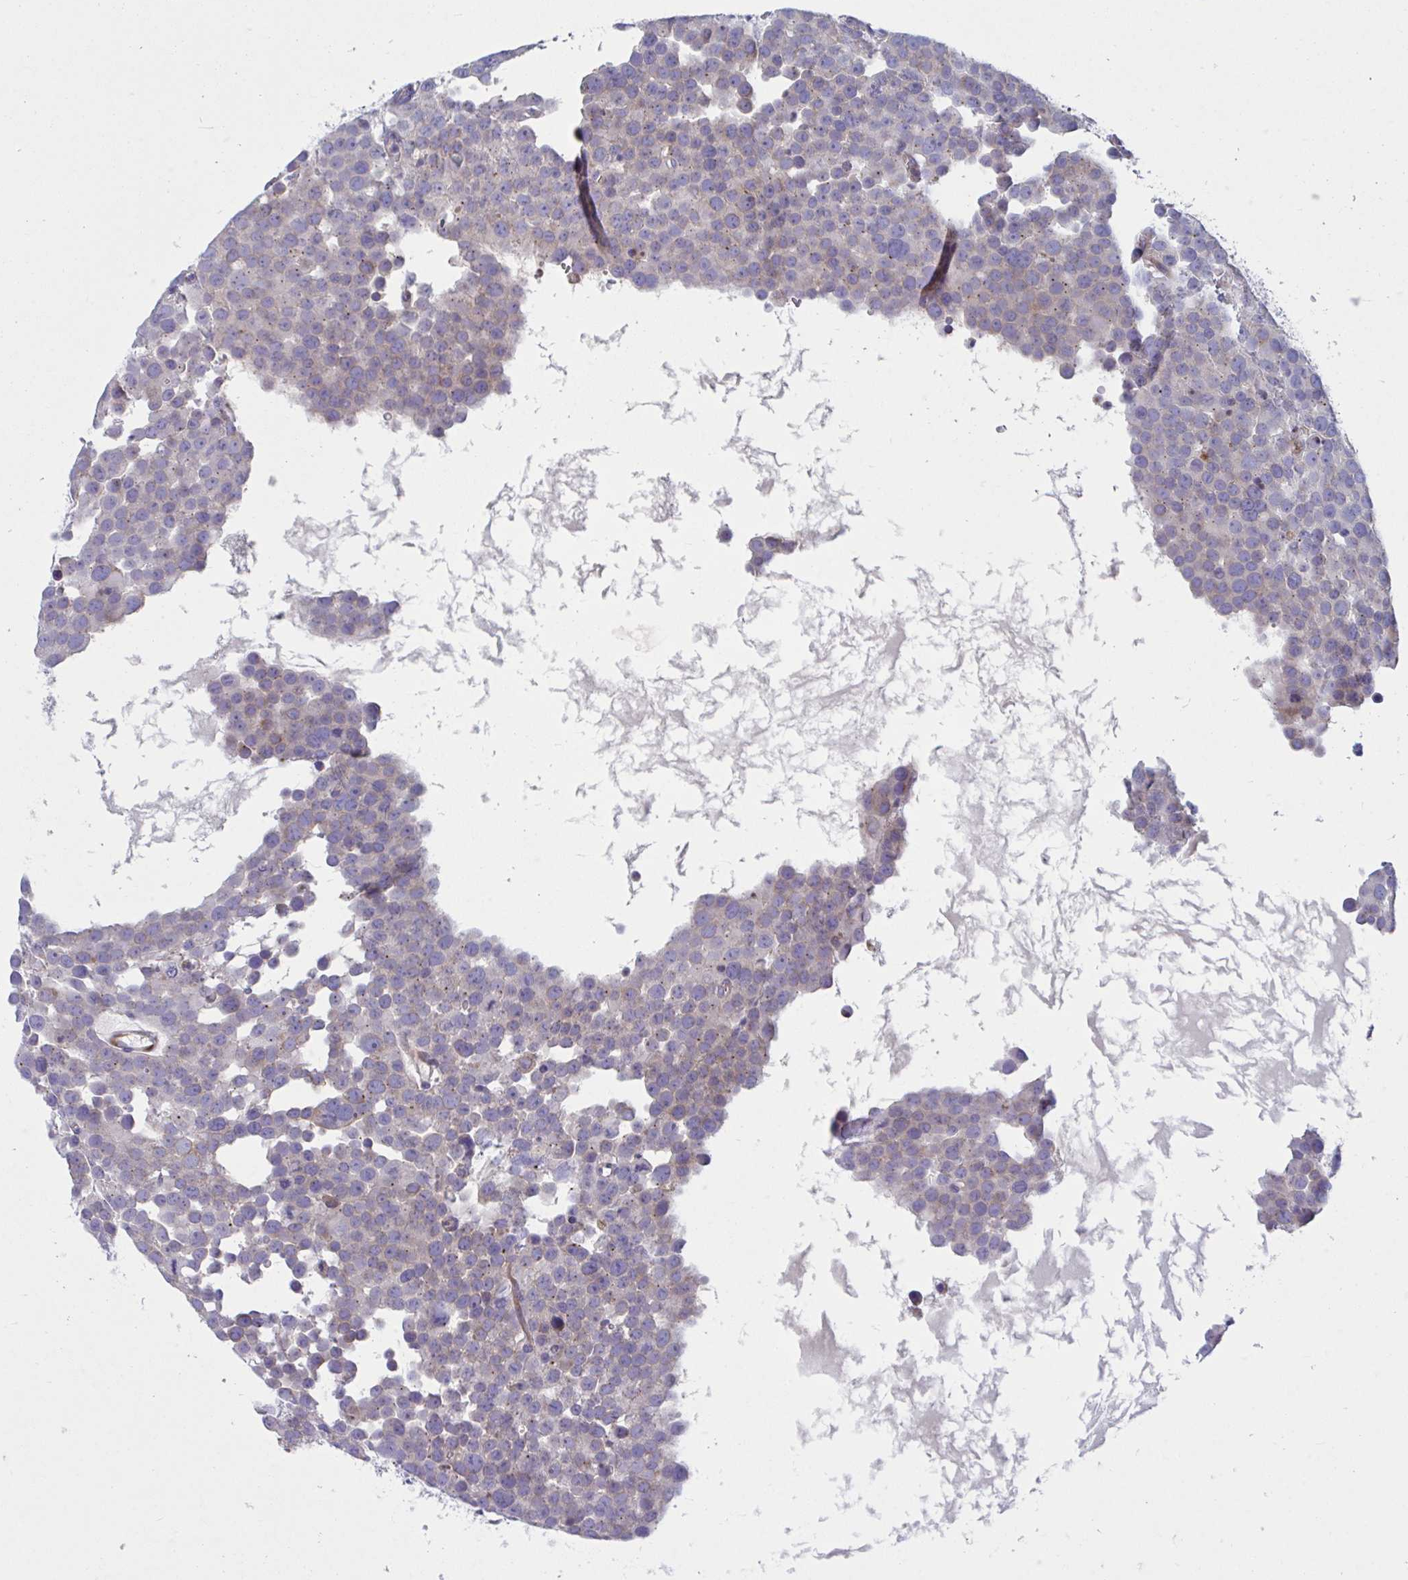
{"staining": {"intensity": "moderate", "quantity": "<25%", "location": "cytoplasmic/membranous"}, "tissue": "testis cancer", "cell_type": "Tumor cells", "image_type": "cancer", "snomed": [{"axis": "morphology", "description": "Seminoma, NOS"}, {"axis": "topography", "description": "Testis"}], "caption": "Protein analysis of seminoma (testis) tissue exhibits moderate cytoplasmic/membranous expression in approximately <25% of tumor cells.", "gene": "WBP1", "patient": {"sex": "male", "age": 71}}